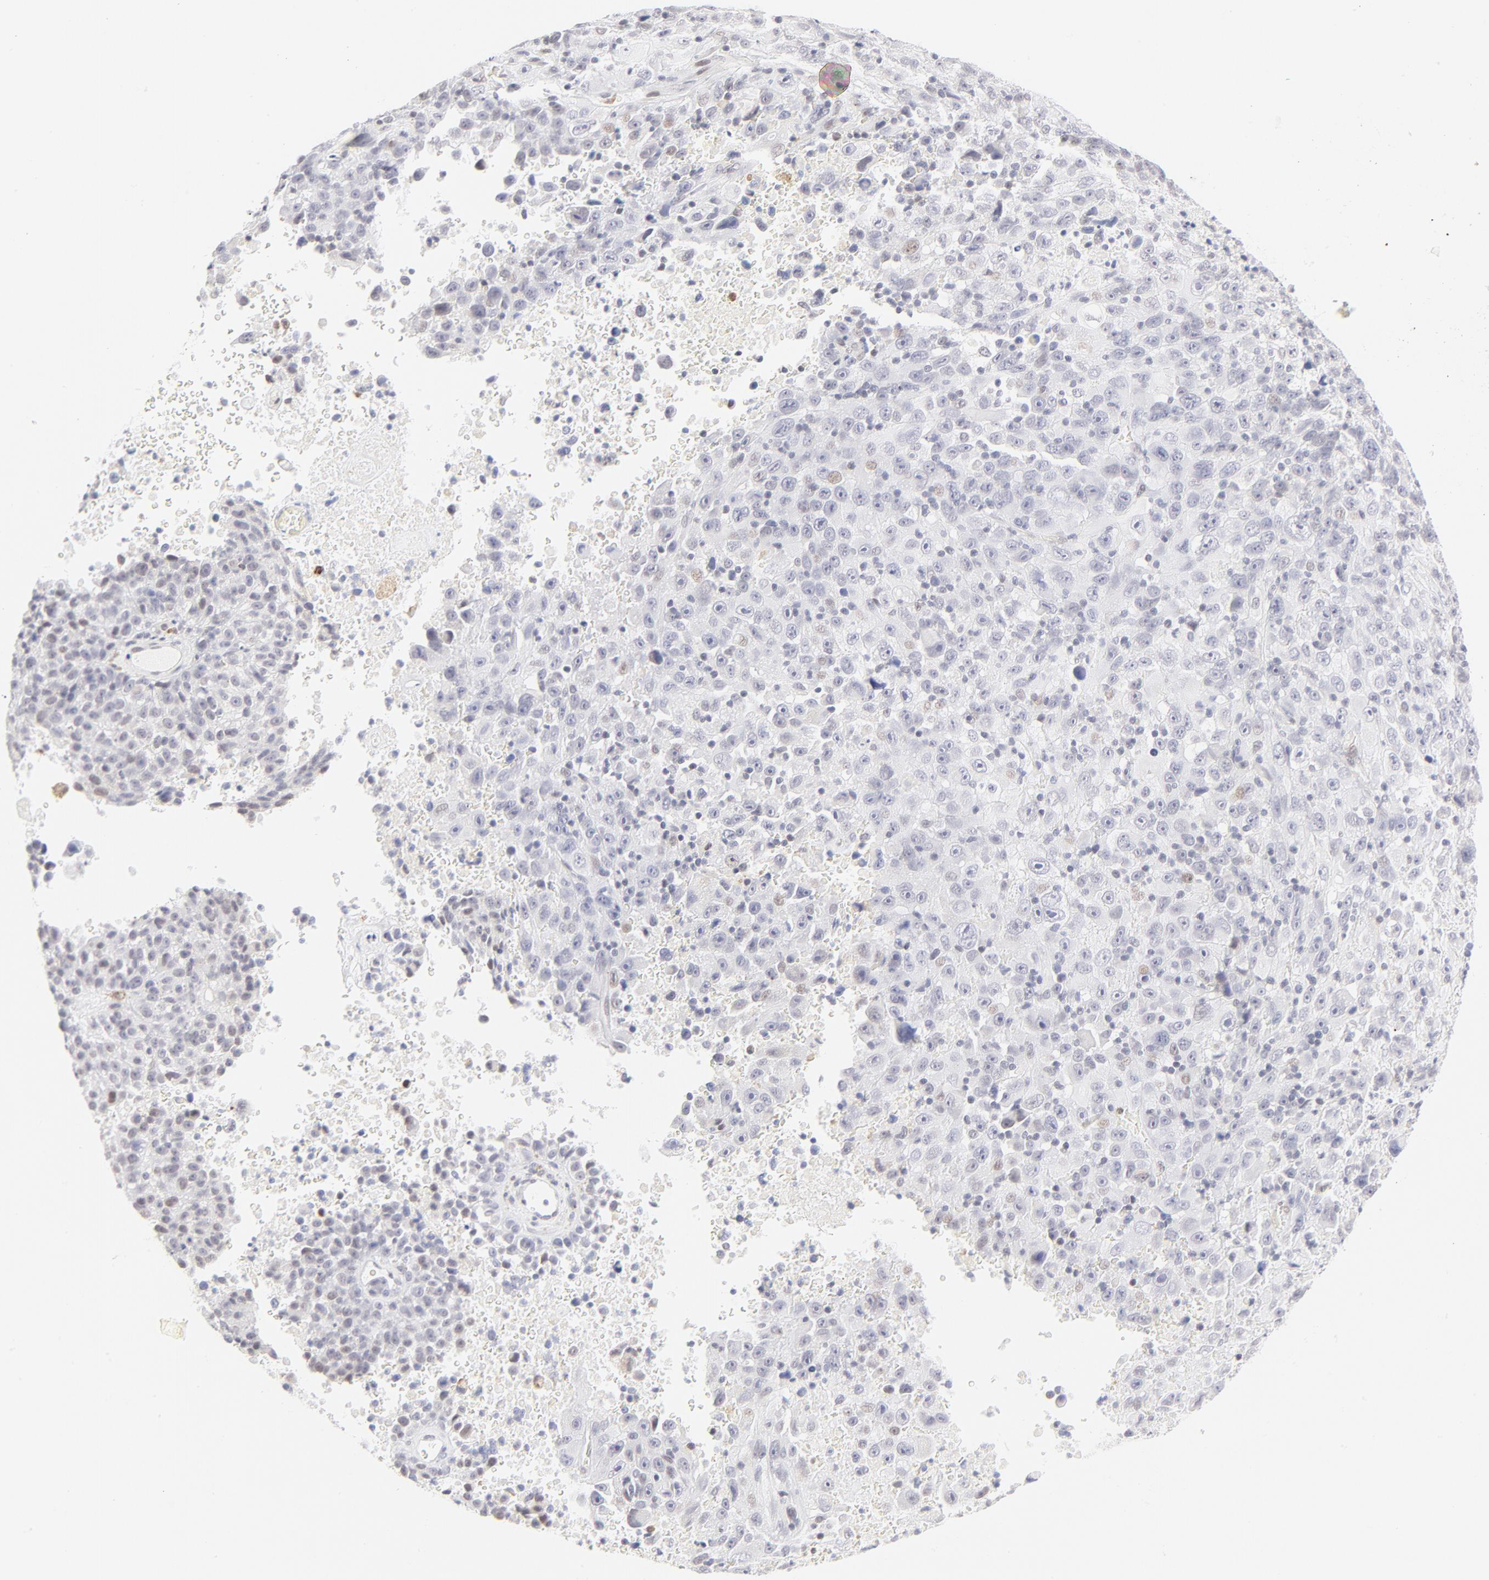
{"staining": {"intensity": "negative", "quantity": "none", "location": "none"}, "tissue": "melanoma", "cell_type": "Tumor cells", "image_type": "cancer", "snomed": [{"axis": "morphology", "description": "Malignant melanoma, Metastatic site"}, {"axis": "topography", "description": "Cerebral cortex"}], "caption": "High magnification brightfield microscopy of melanoma stained with DAB (3,3'-diaminobenzidine) (brown) and counterstained with hematoxylin (blue): tumor cells show no significant positivity.", "gene": "PBX1", "patient": {"sex": "female", "age": 52}}